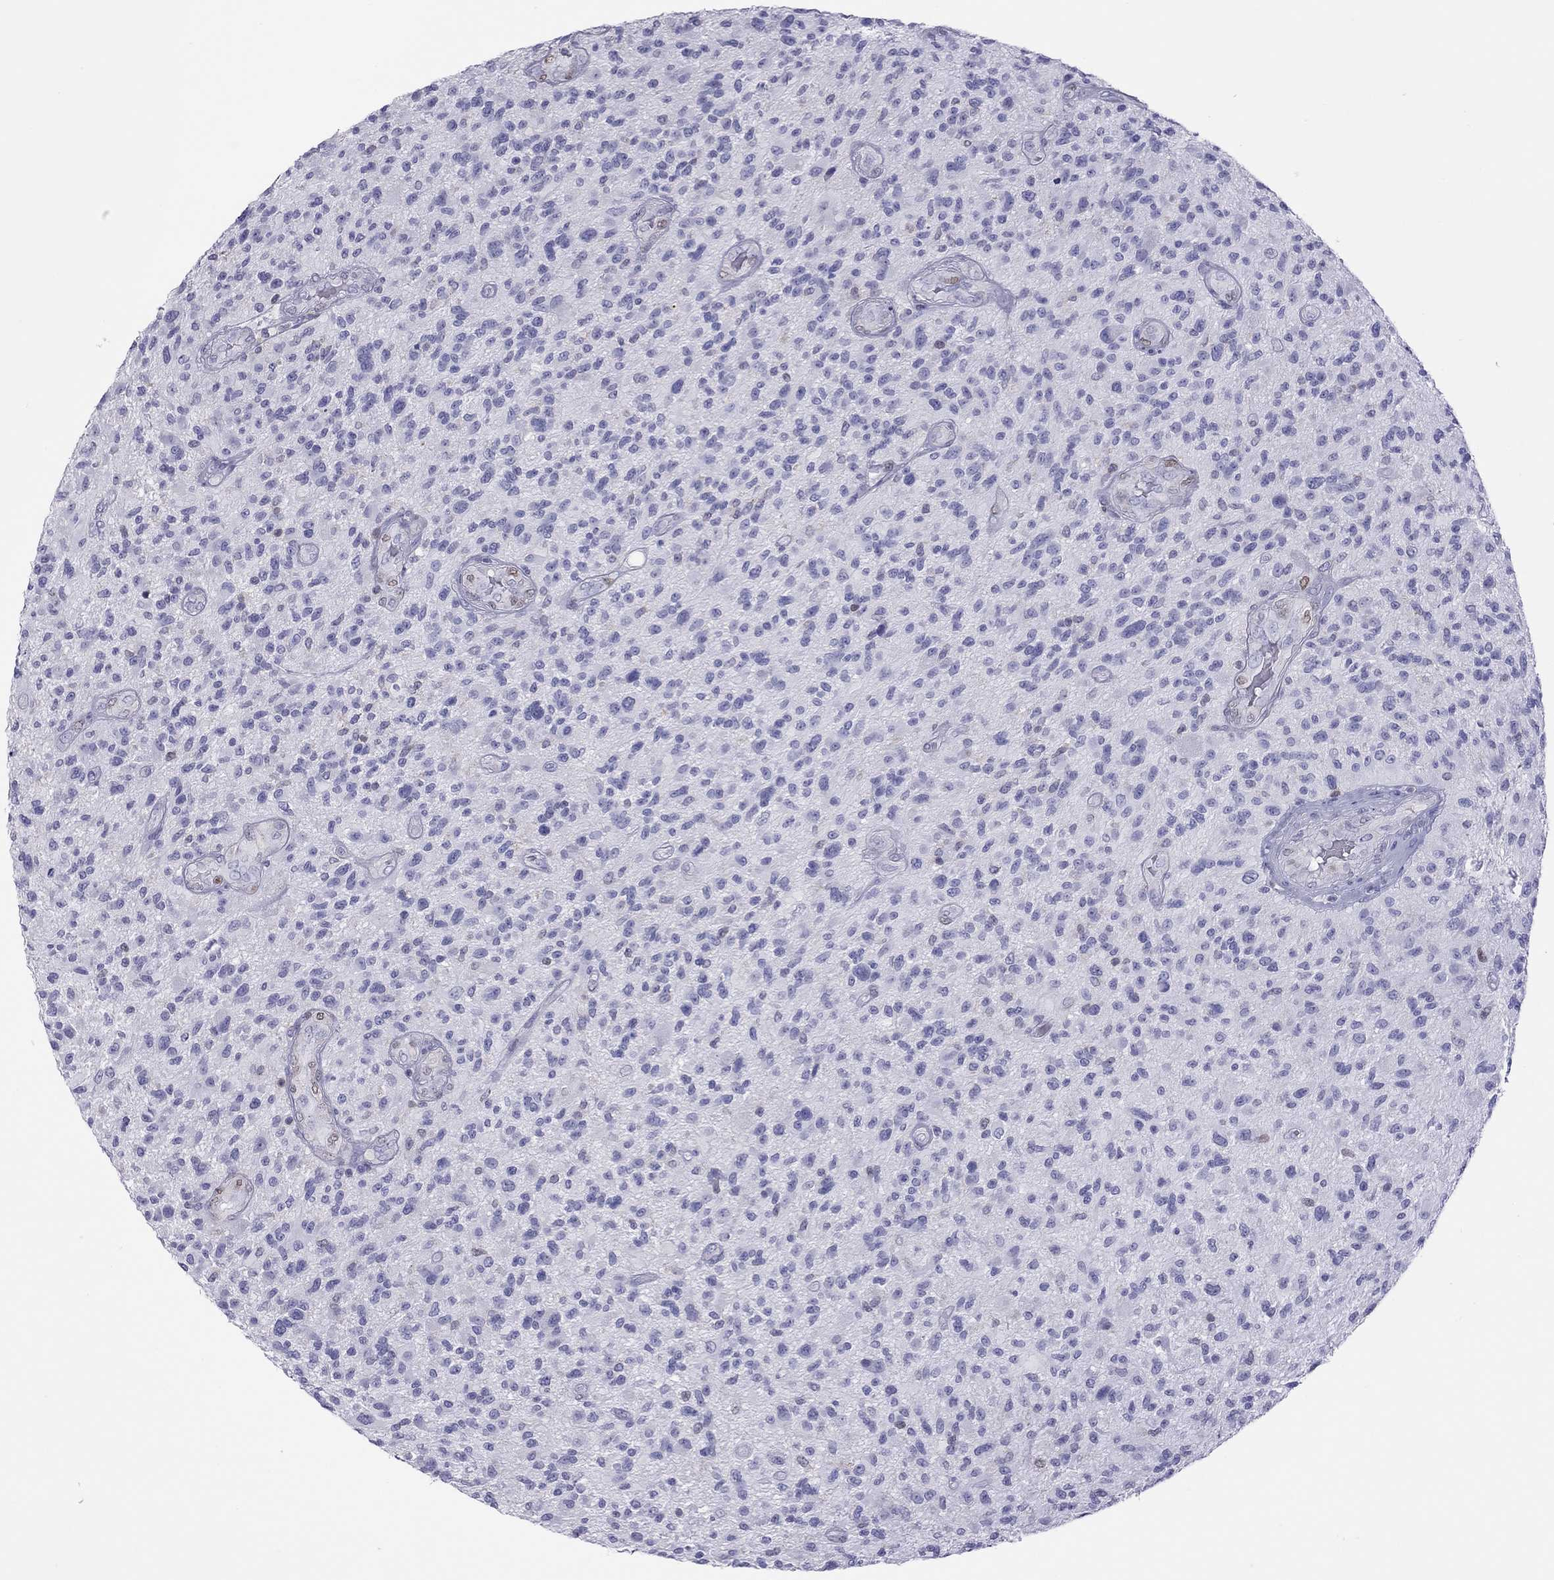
{"staining": {"intensity": "negative", "quantity": "none", "location": "none"}, "tissue": "glioma", "cell_type": "Tumor cells", "image_type": "cancer", "snomed": [{"axis": "morphology", "description": "Glioma, malignant, High grade"}, {"axis": "topography", "description": "Brain"}], "caption": "Tumor cells show no significant staining in malignant glioma (high-grade).", "gene": "STAG3", "patient": {"sex": "male", "age": 47}}